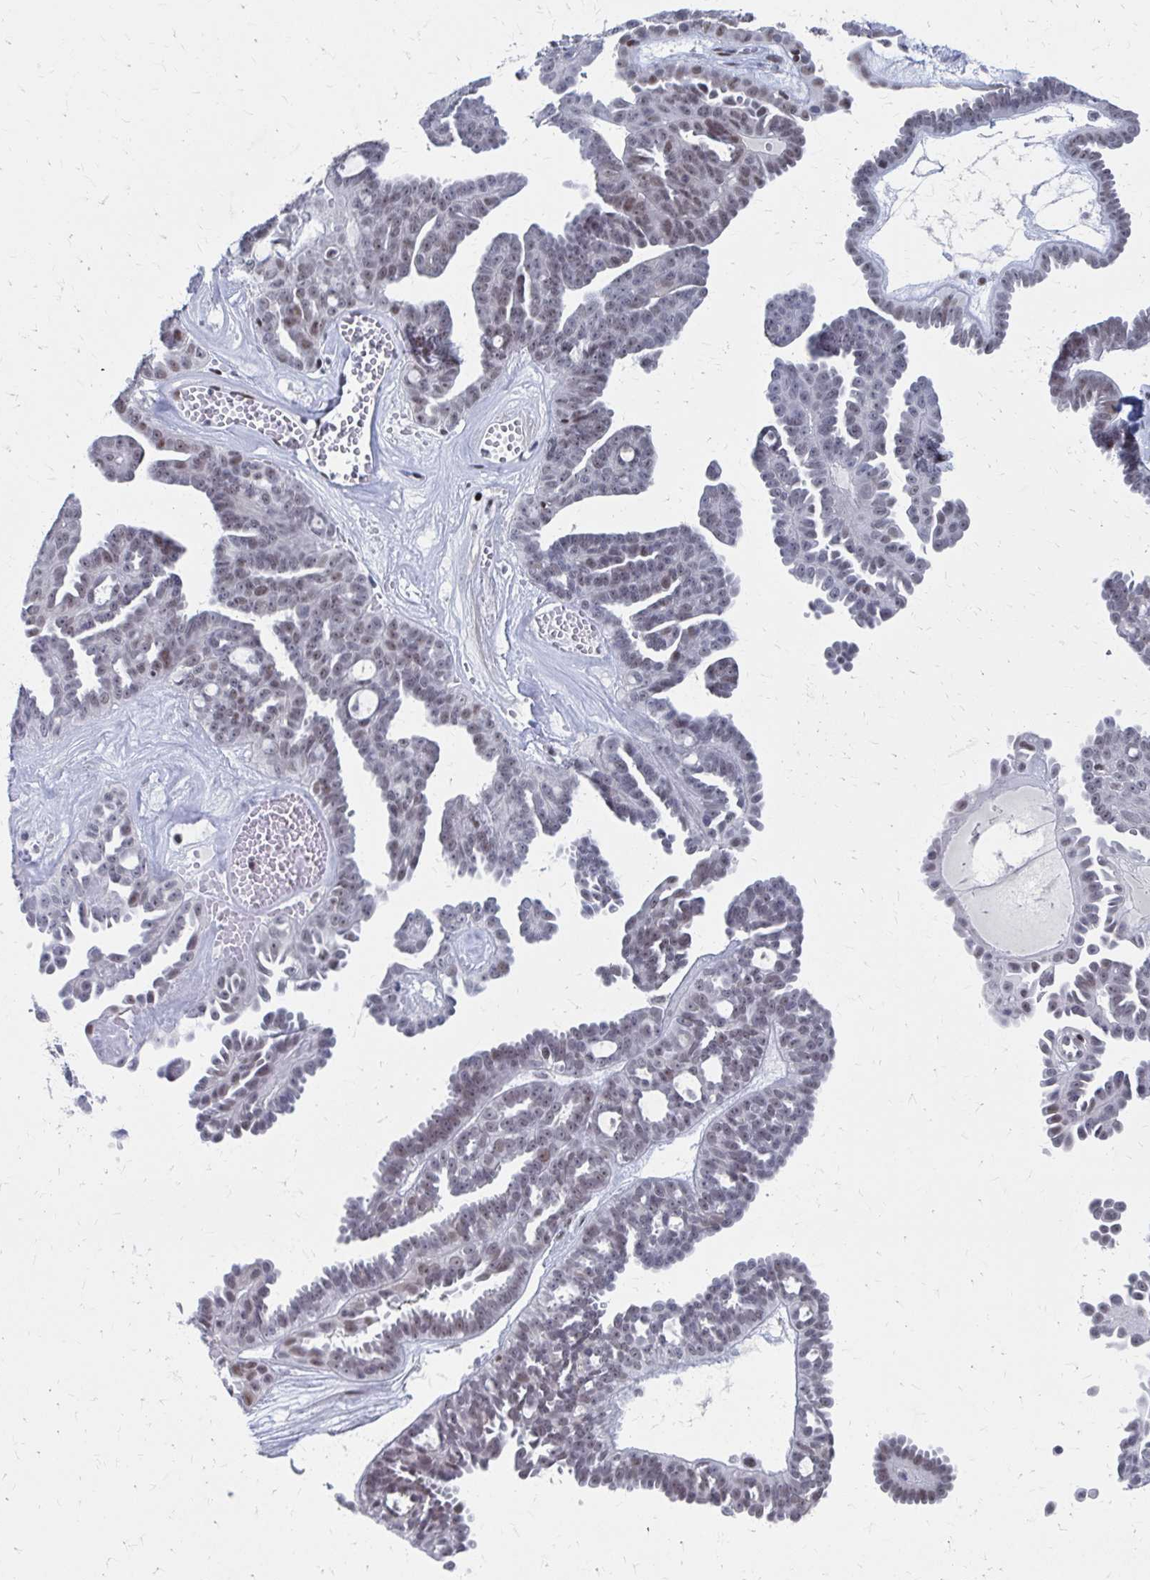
{"staining": {"intensity": "weak", "quantity": "25%-75%", "location": "nuclear"}, "tissue": "ovarian cancer", "cell_type": "Tumor cells", "image_type": "cancer", "snomed": [{"axis": "morphology", "description": "Cystadenocarcinoma, serous, NOS"}, {"axis": "topography", "description": "Ovary"}], "caption": "High-magnification brightfield microscopy of ovarian serous cystadenocarcinoma stained with DAB (3,3'-diaminobenzidine) (brown) and counterstained with hematoxylin (blue). tumor cells exhibit weak nuclear staining is identified in about25%-75% of cells.", "gene": "CDIN1", "patient": {"sex": "female", "age": 71}}